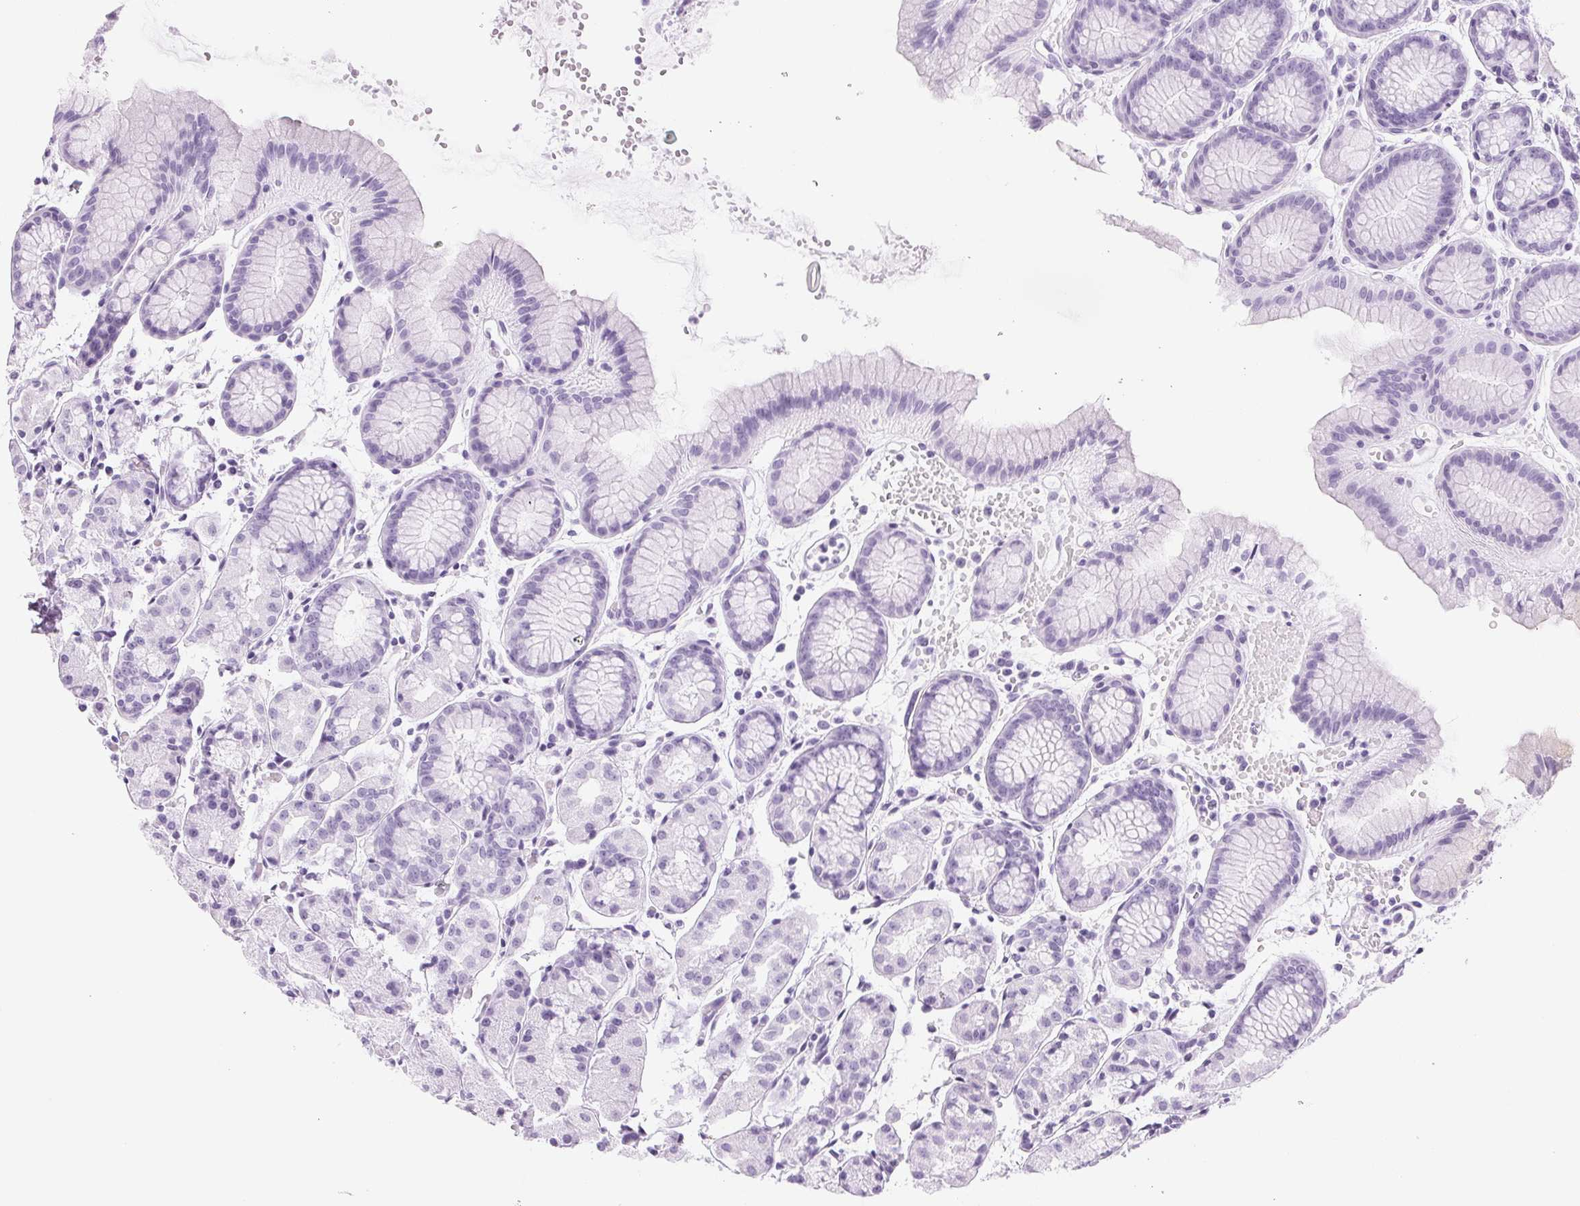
{"staining": {"intensity": "negative", "quantity": "none", "location": "none"}, "tissue": "stomach", "cell_type": "Glandular cells", "image_type": "normal", "snomed": [{"axis": "morphology", "description": "Normal tissue, NOS"}, {"axis": "topography", "description": "Stomach, upper"}], "caption": "The photomicrograph demonstrates no significant staining in glandular cells of stomach.", "gene": "COX14", "patient": {"sex": "male", "age": 47}}